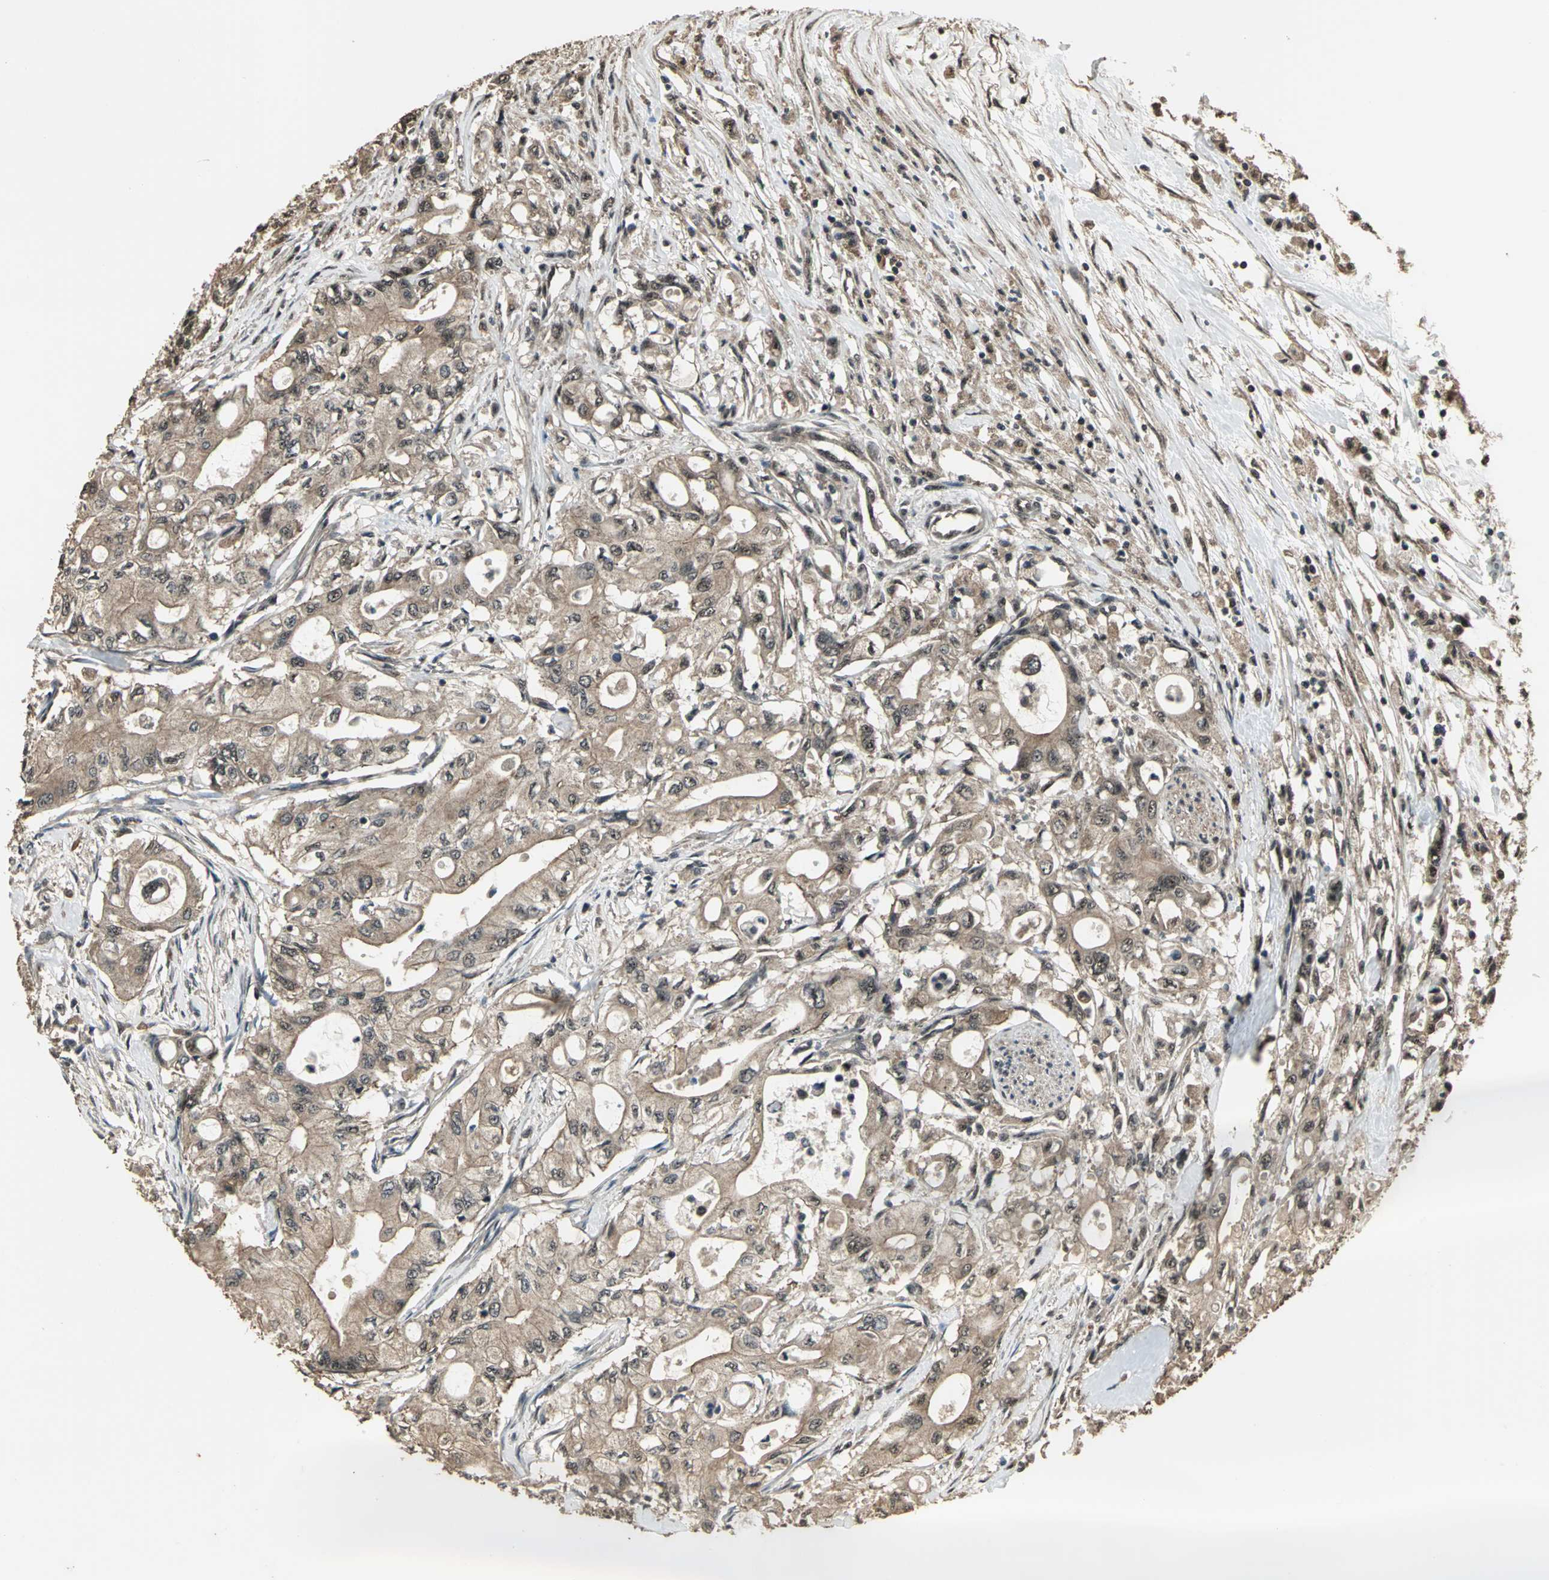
{"staining": {"intensity": "moderate", "quantity": ">75%", "location": "cytoplasmic/membranous"}, "tissue": "pancreatic cancer", "cell_type": "Tumor cells", "image_type": "cancer", "snomed": [{"axis": "morphology", "description": "Adenocarcinoma, NOS"}, {"axis": "topography", "description": "Pancreas"}], "caption": "About >75% of tumor cells in human adenocarcinoma (pancreatic) reveal moderate cytoplasmic/membranous protein staining as visualized by brown immunohistochemical staining.", "gene": "UCHL5", "patient": {"sex": "male", "age": 79}}